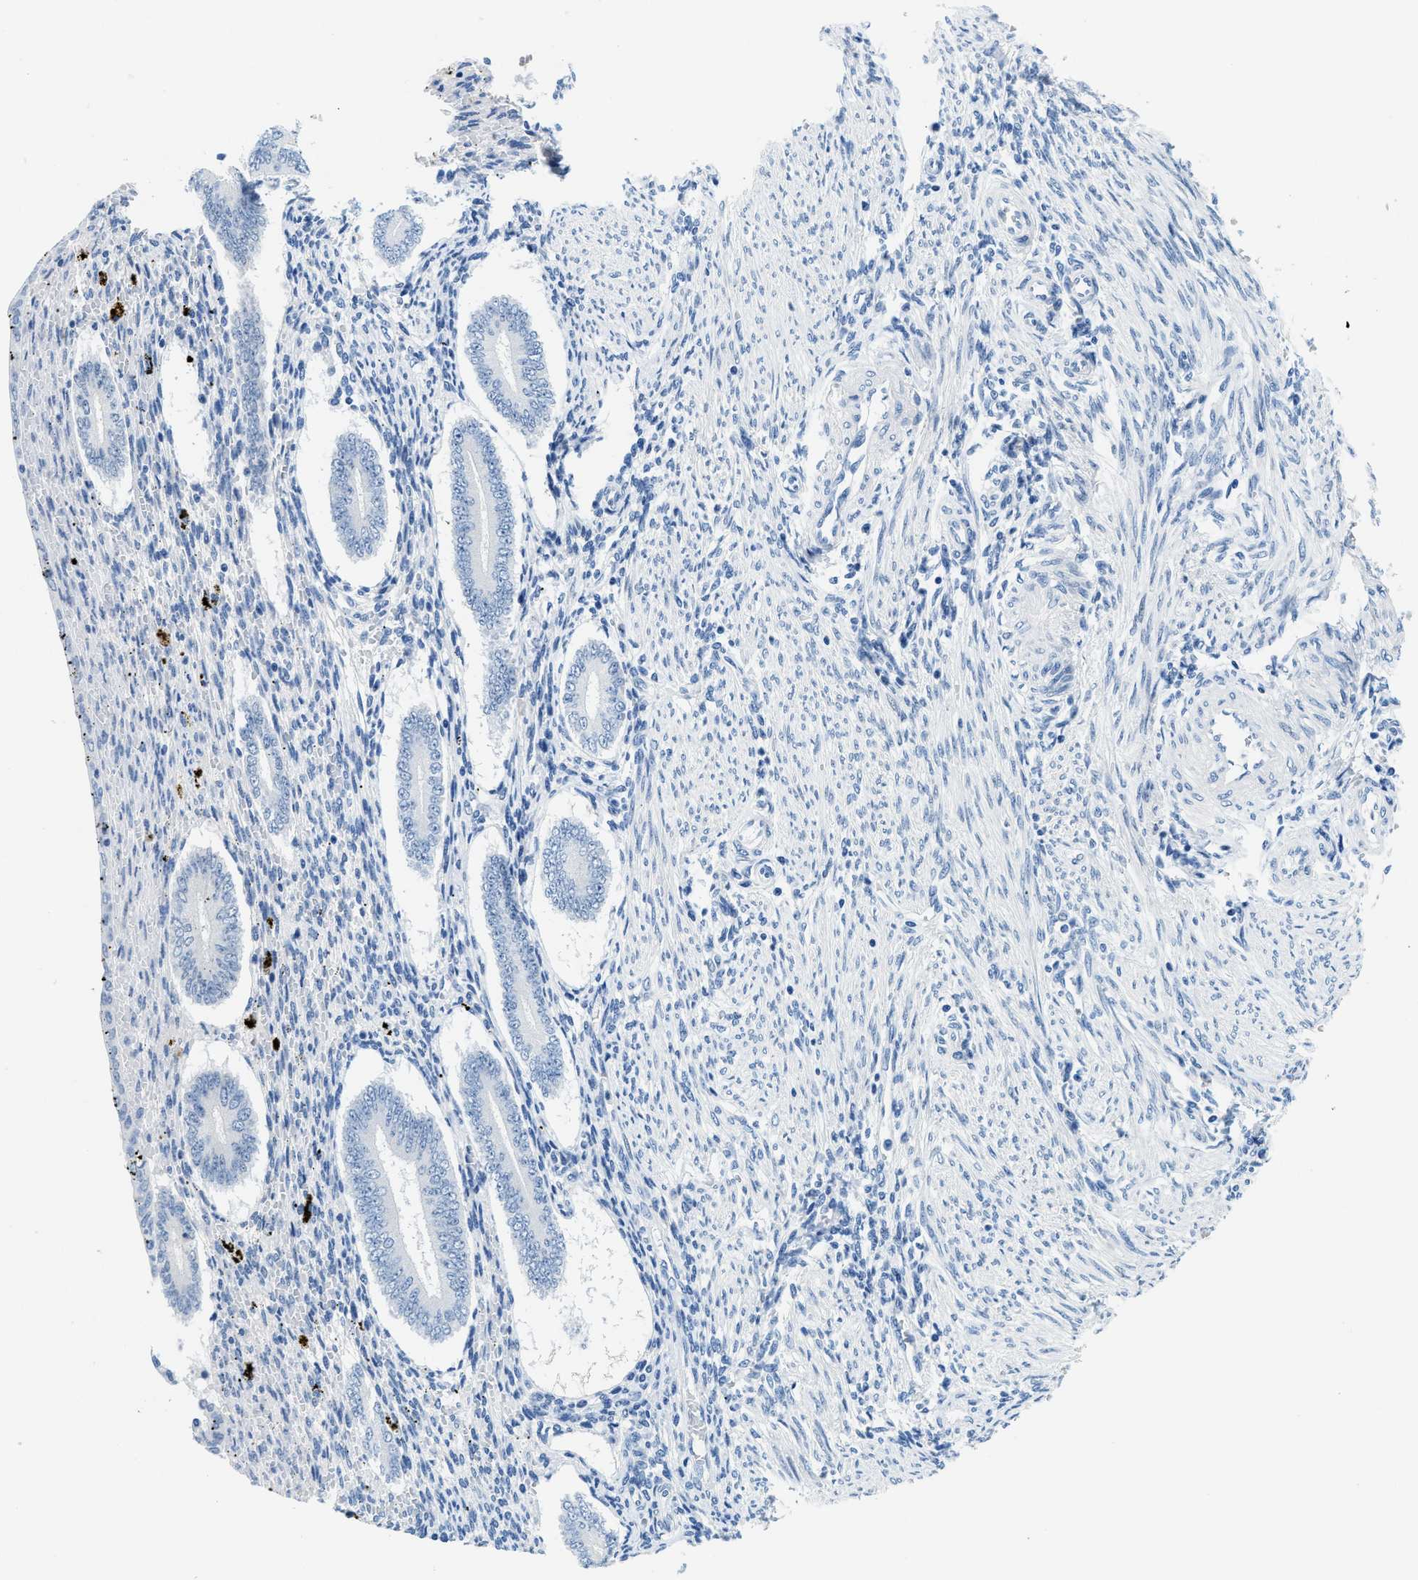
{"staining": {"intensity": "negative", "quantity": "none", "location": "none"}, "tissue": "endometrium", "cell_type": "Cells in endometrial stroma", "image_type": "normal", "snomed": [{"axis": "morphology", "description": "Normal tissue, NOS"}, {"axis": "topography", "description": "Endometrium"}], "caption": "This is a image of immunohistochemistry (IHC) staining of unremarkable endometrium, which shows no expression in cells in endometrial stroma.", "gene": "MBL2", "patient": {"sex": "female", "age": 42}}